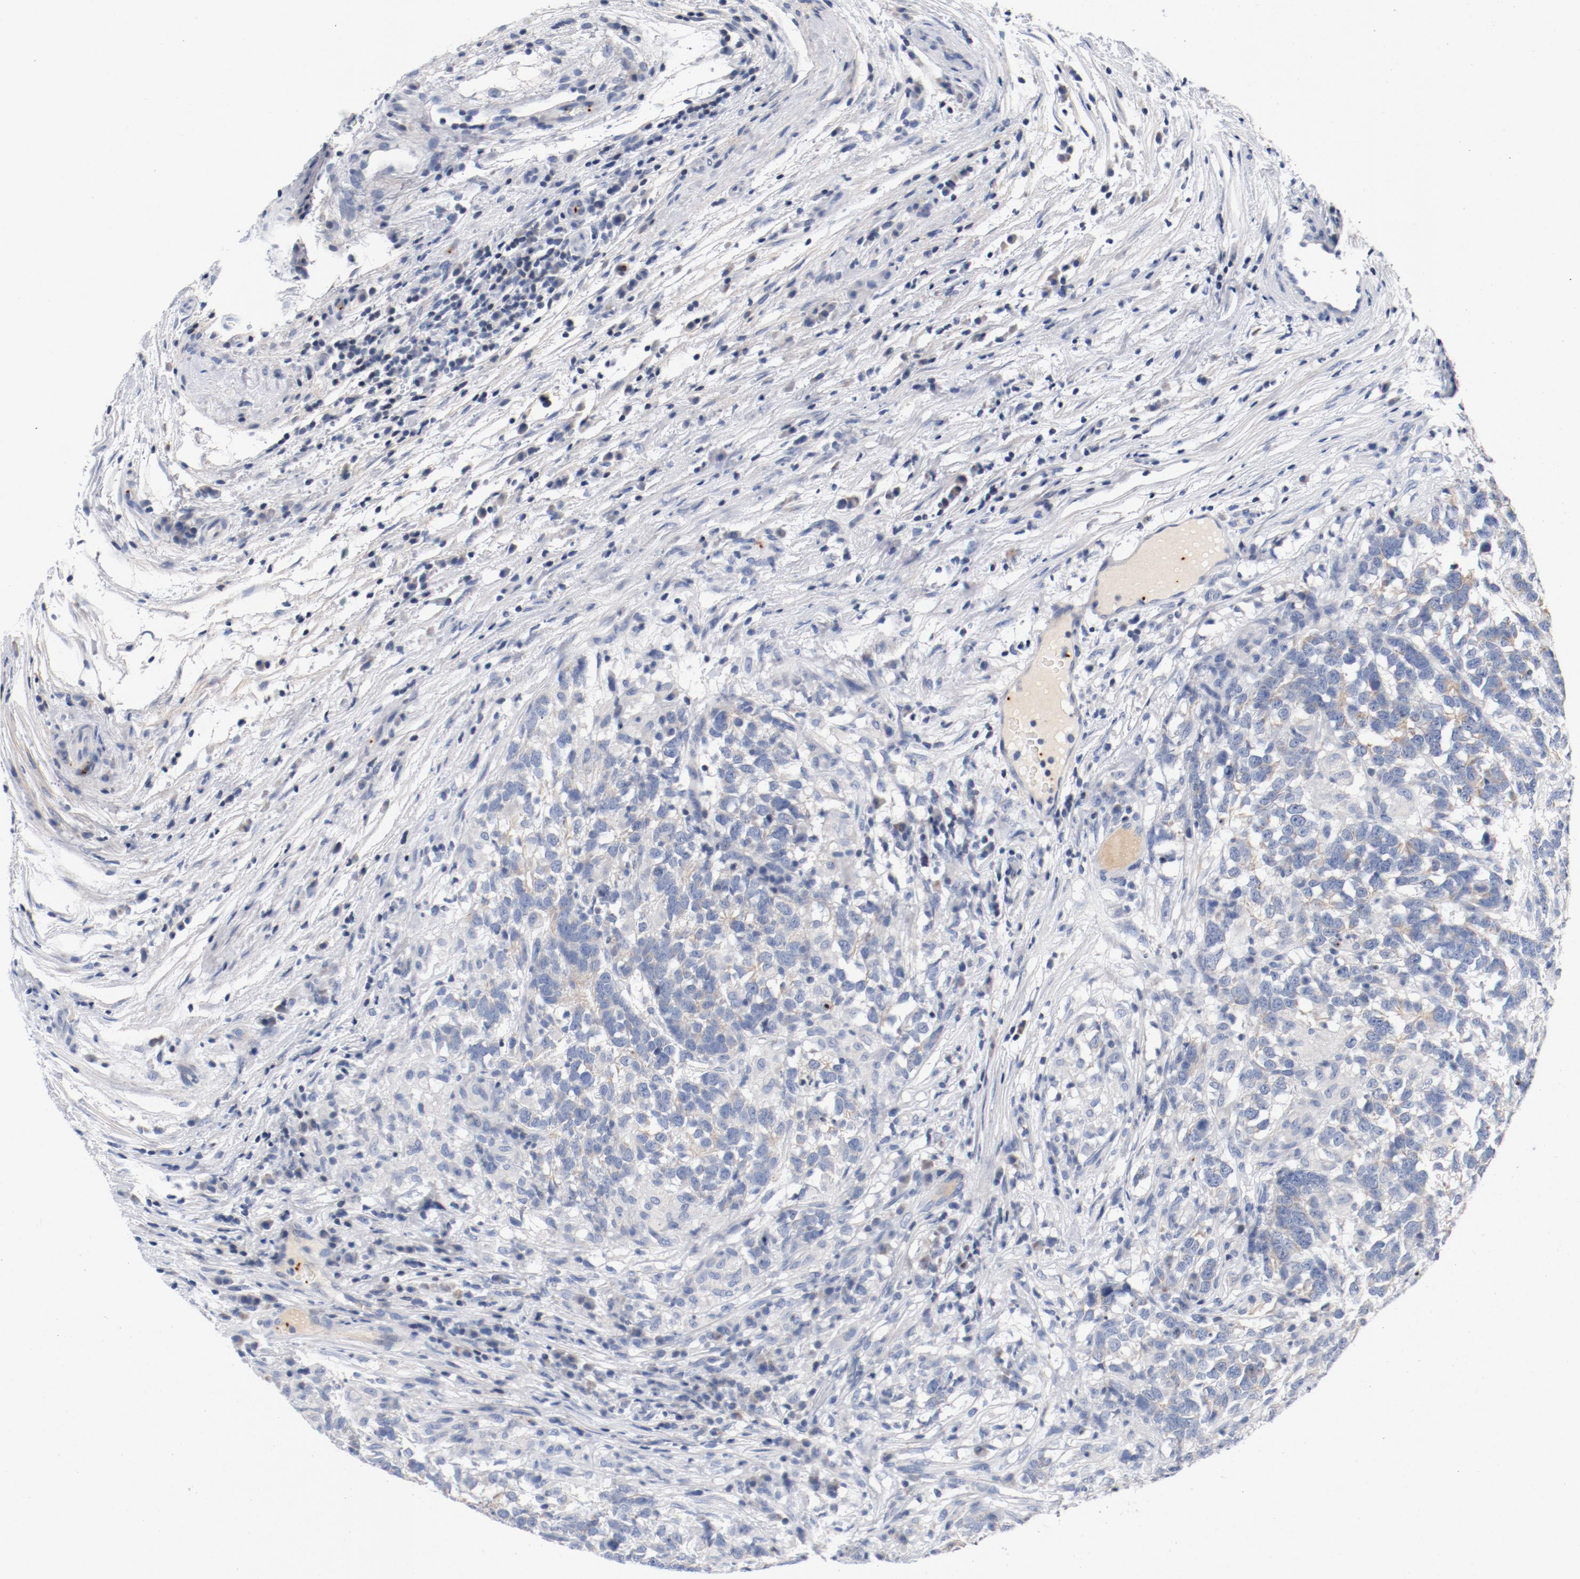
{"staining": {"intensity": "weak", "quantity": "25%-75%", "location": "cytoplasmic/membranous"}, "tissue": "testis cancer", "cell_type": "Tumor cells", "image_type": "cancer", "snomed": [{"axis": "morphology", "description": "Carcinoma, Embryonal, NOS"}, {"axis": "topography", "description": "Testis"}], "caption": "Weak cytoplasmic/membranous staining is identified in about 25%-75% of tumor cells in embryonal carcinoma (testis).", "gene": "PIM1", "patient": {"sex": "male", "age": 26}}